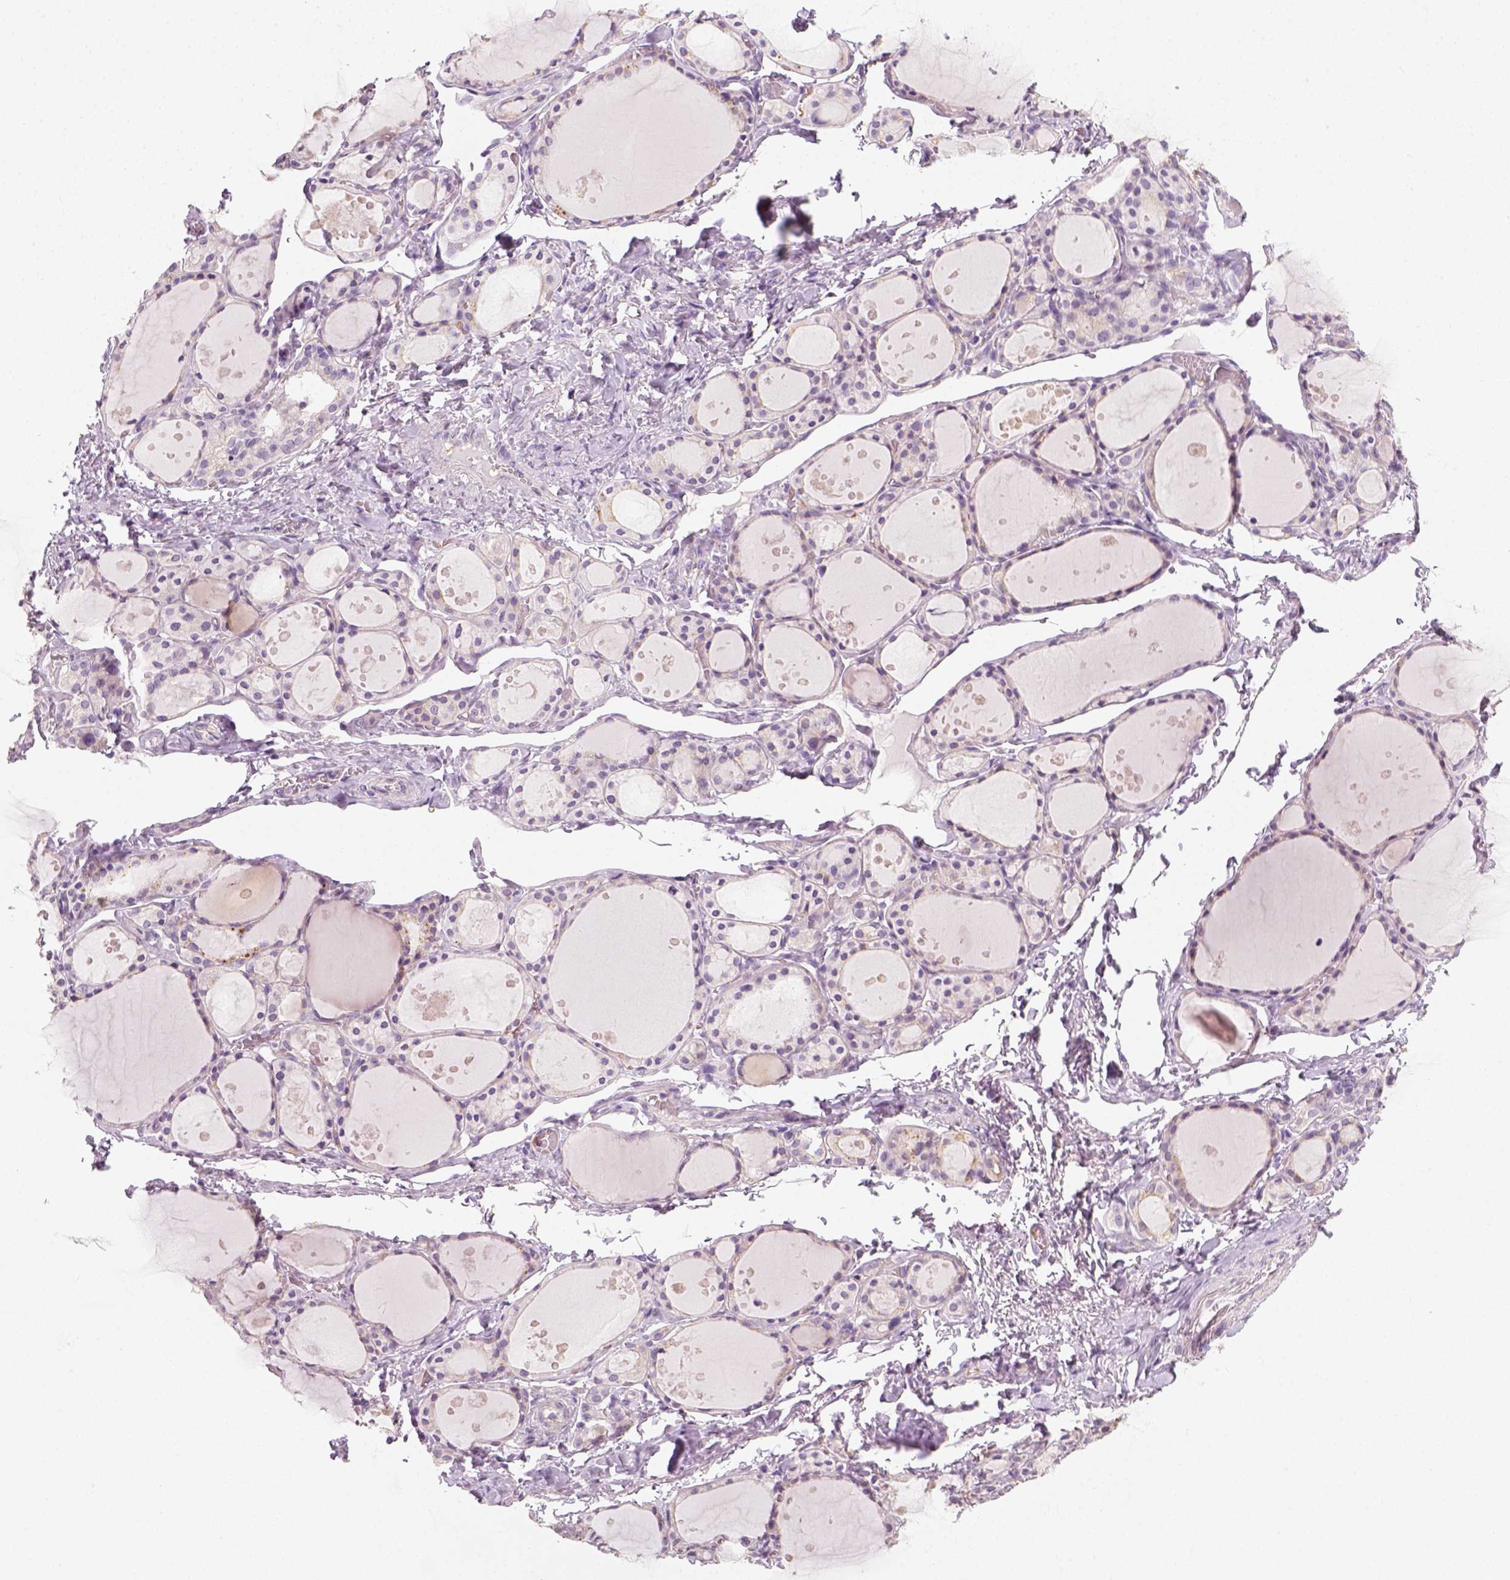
{"staining": {"intensity": "negative", "quantity": "none", "location": "none"}, "tissue": "thyroid gland", "cell_type": "Glandular cells", "image_type": "normal", "snomed": [{"axis": "morphology", "description": "Normal tissue, NOS"}, {"axis": "topography", "description": "Thyroid gland"}], "caption": "Immunohistochemistry of normal human thyroid gland demonstrates no positivity in glandular cells. The staining is performed using DAB brown chromogen with nuclei counter-stained in using hematoxylin.", "gene": "FAM163B", "patient": {"sex": "male", "age": 68}}